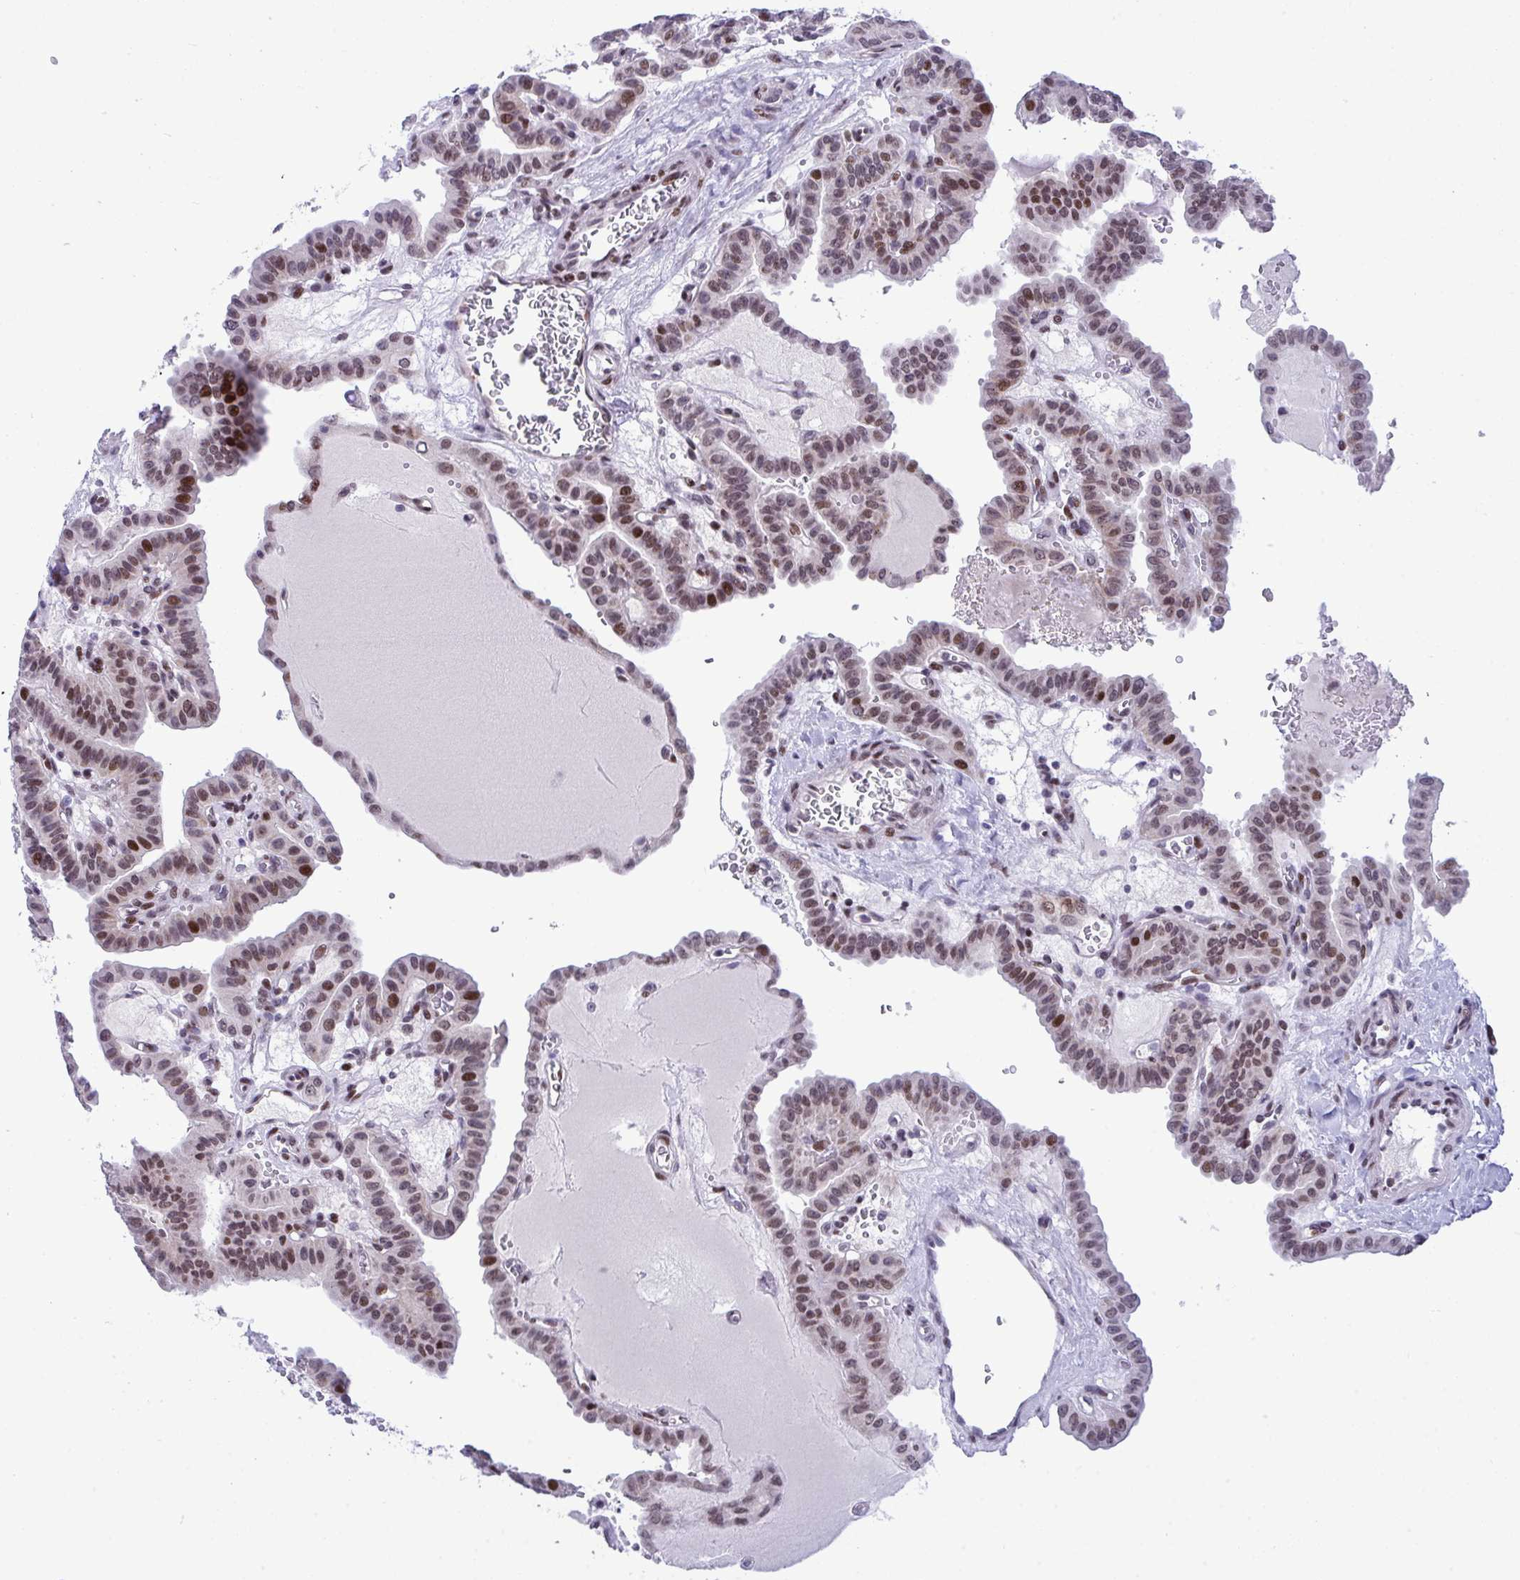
{"staining": {"intensity": "moderate", "quantity": ">75%", "location": "nuclear"}, "tissue": "thyroid cancer", "cell_type": "Tumor cells", "image_type": "cancer", "snomed": [{"axis": "morphology", "description": "Papillary adenocarcinoma, NOS"}, {"axis": "topography", "description": "Thyroid gland"}], "caption": "Immunohistochemistry (IHC) of thyroid papillary adenocarcinoma shows medium levels of moderate nuclear positivity in approximately >75% of tumor cells. The protein of interest is shown in brown color, while the nuclei are stained blue.", "gene": "ZFHX3", "patient": {"sex": "male", "age": 87}}